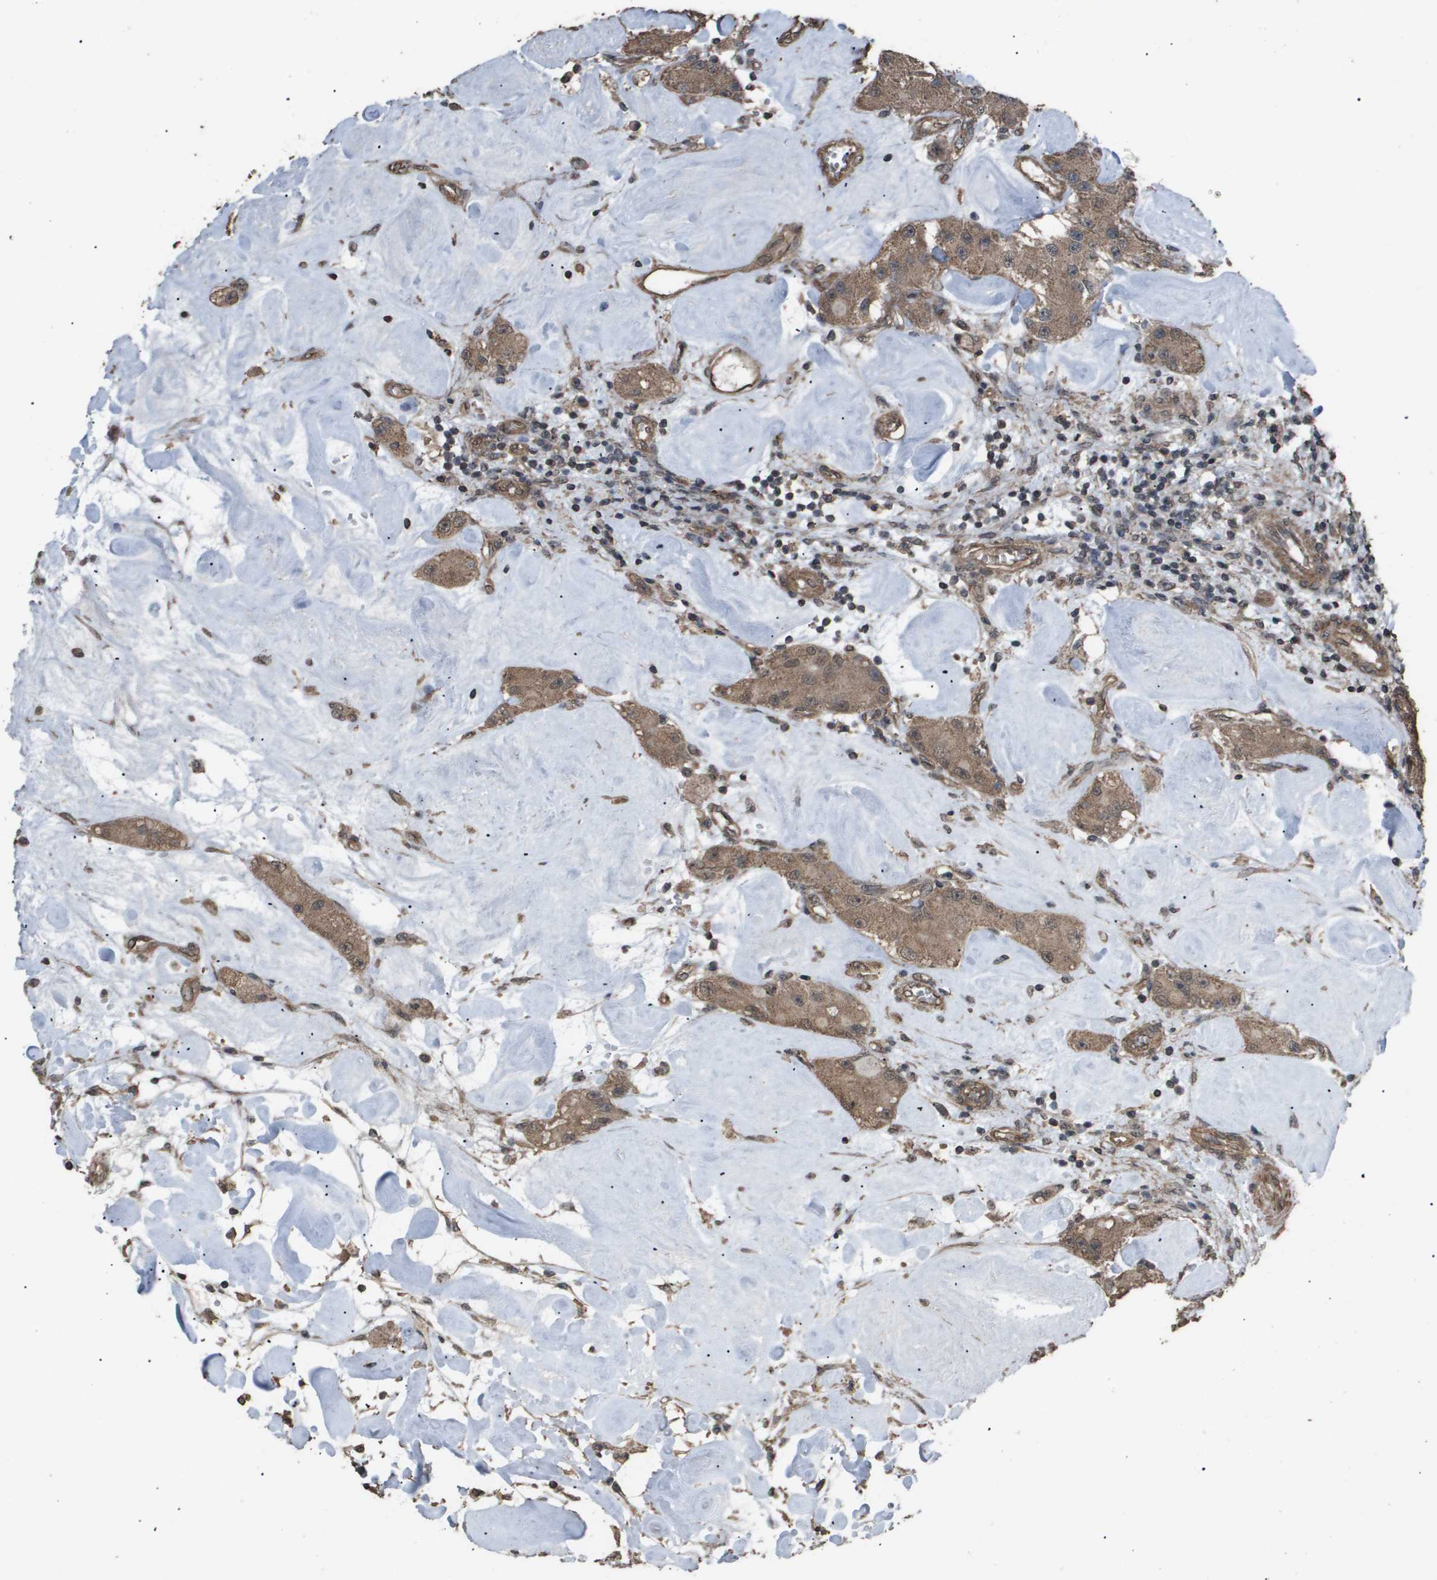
{"staining": {"intensity": "moderate", "quantity": ">75%", "location": "cytoplasmic/membranous"}, "tissue": "carcinoid", "cell_type": "Tumor cells", "image_type": "cancer", "snomed": [{"axis": "morphology", "description": "Carcinoid, malignant, NOS"}, {"axis": "topography", "description": "Pancreas"}], "caption": "A photomicrograph showing moderate cytoplasmic/membranous positivity in approximately >75% of tumor cells in carcinoid (malignant), as visualized by brown immunohistochemical staining.", "gene": "CUL5", "patient": {"sex": "male", "age": 41}}